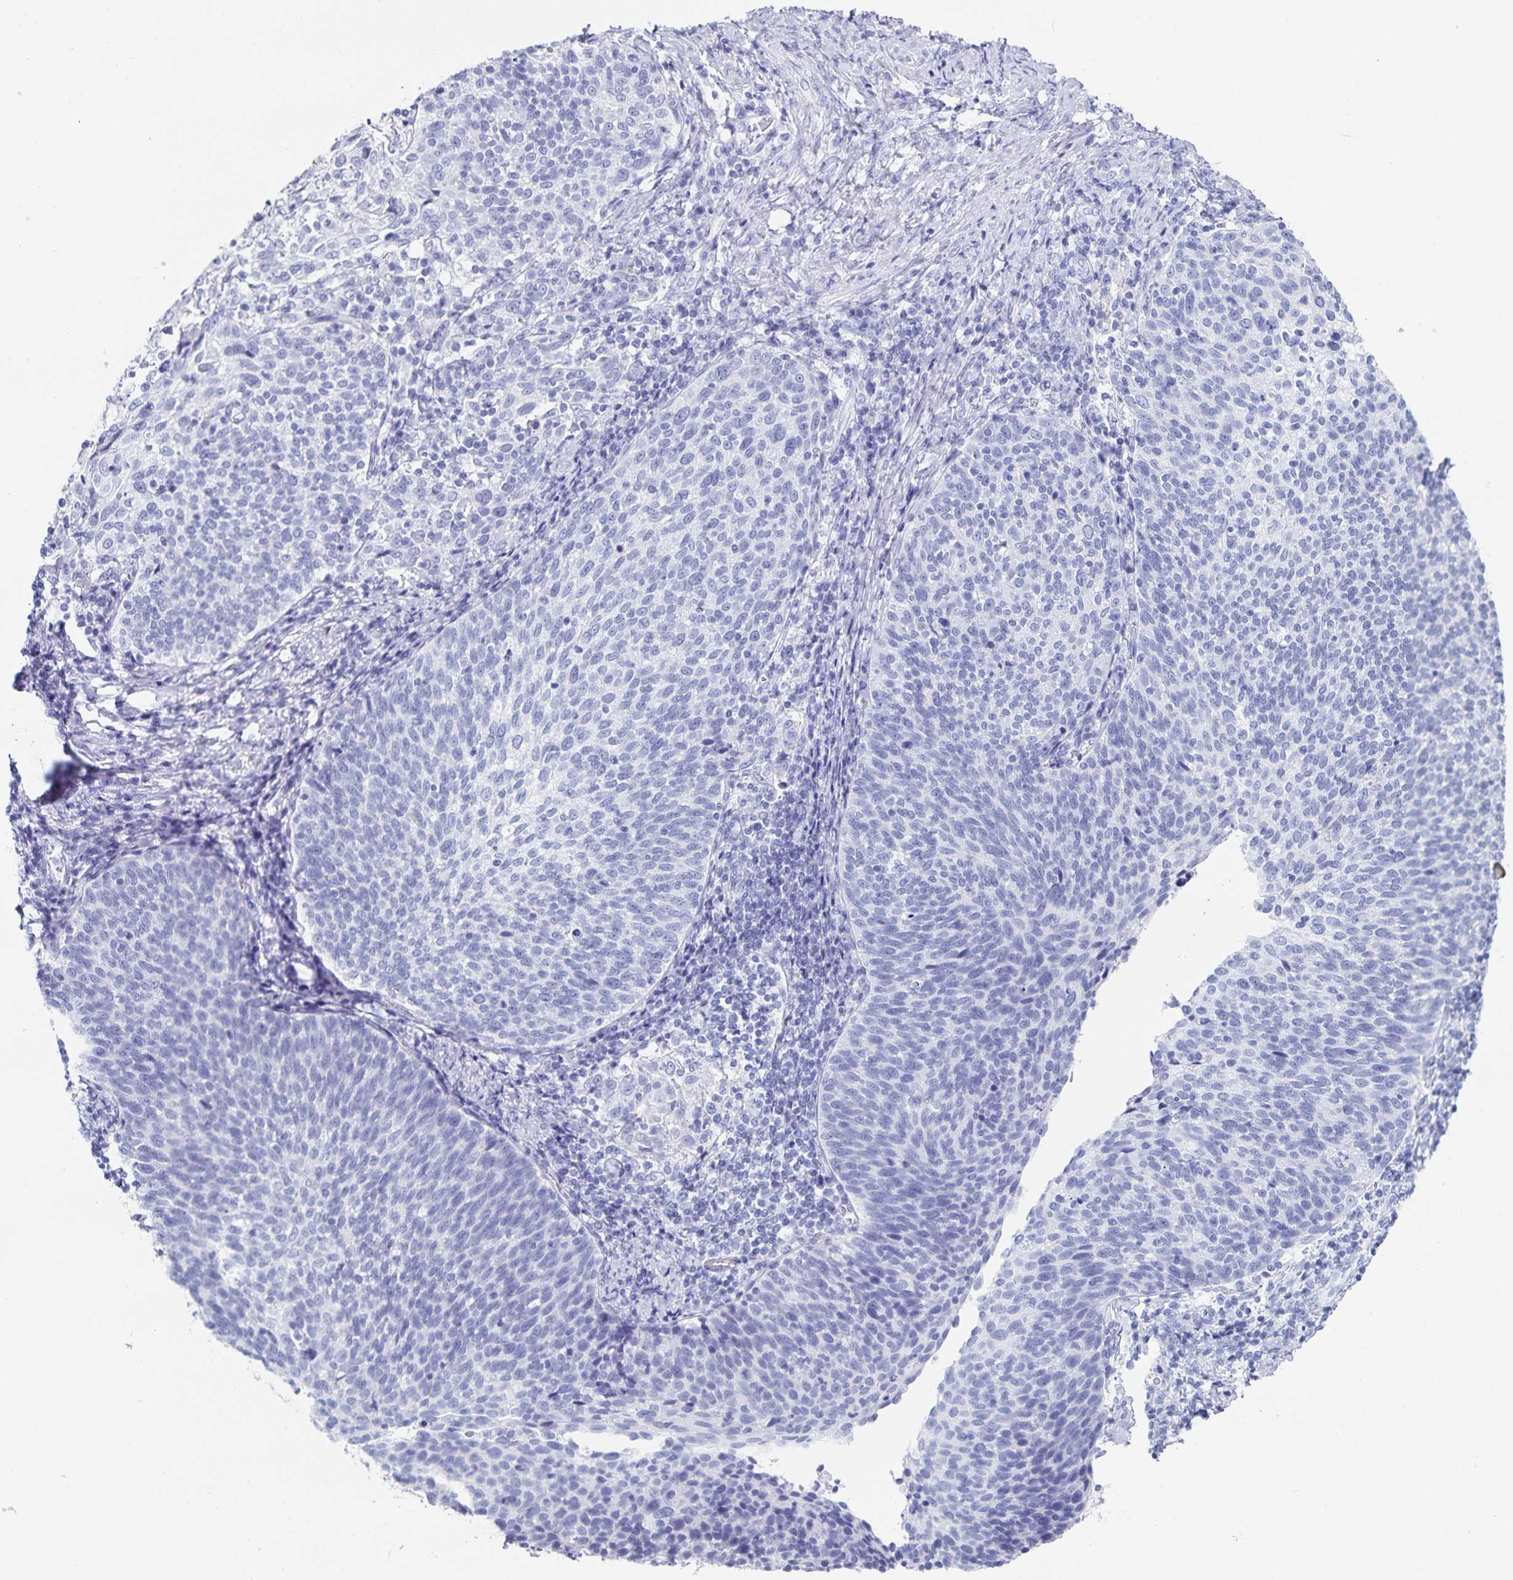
{"staining": {"intensity": "negative", "quantity": "none", "location": "none"}, "tissue": "cervical cancer", "cell_type": "Tumor cells", "image_type": "cancer", "snomed": [{"axis": "morphology", "description": "Squamous cell carcinoma, NOS"}, {"axis": "topography", "description": "Cervix"}], "caption": "This histopathology image is of squamous cell carcinoma (cervical) stained with IHC to label a protein in brown with the nuclei are counter-stained blue. There is no staining in tumor cells.", "gene": "C19orf73", "patient": {"sex": "female", "age": 61}}